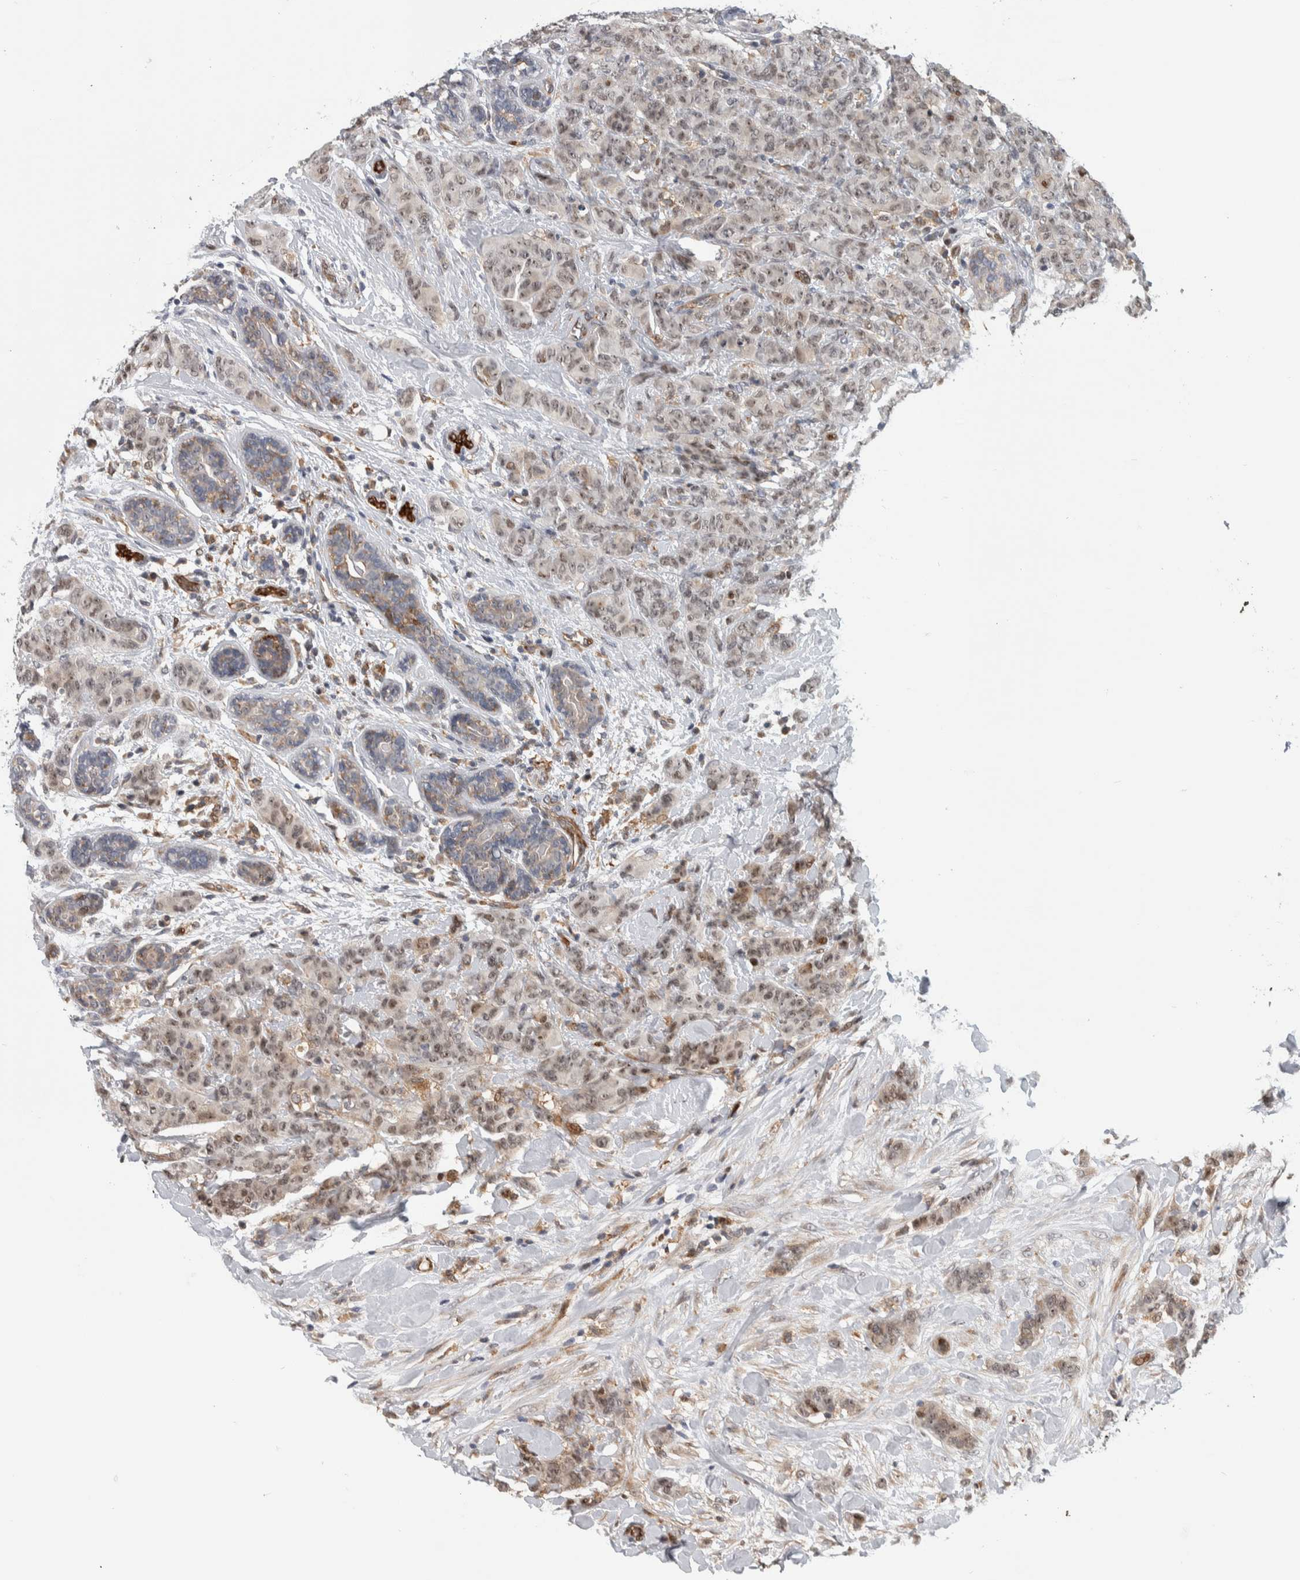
{"staining": {"intensity": "weak", "quantity": ">75%", "location": "nuclear"}, "tissue": "breast cancer", "cell_type": "Tumor cells", "image_type": "cancer", "snomed": [{"axis": "morphology", "description": "Normal tissue, NOS"}, {"axis": "morphology", "description": "Duct carcinoma"}, {"axis": "topography", "description": "Breast"}], "caption": "IHC image of neoplastic tissue: breast intraductal carcinoma stained using immunohistochemistry (IHC) exhibits low levels of weak protein expression localized specifically in the nuclear of tumor cells, appearing as a nuclear brown color.", "gene": "MSL1", "patient": {"sex": "female", "age": 40}}